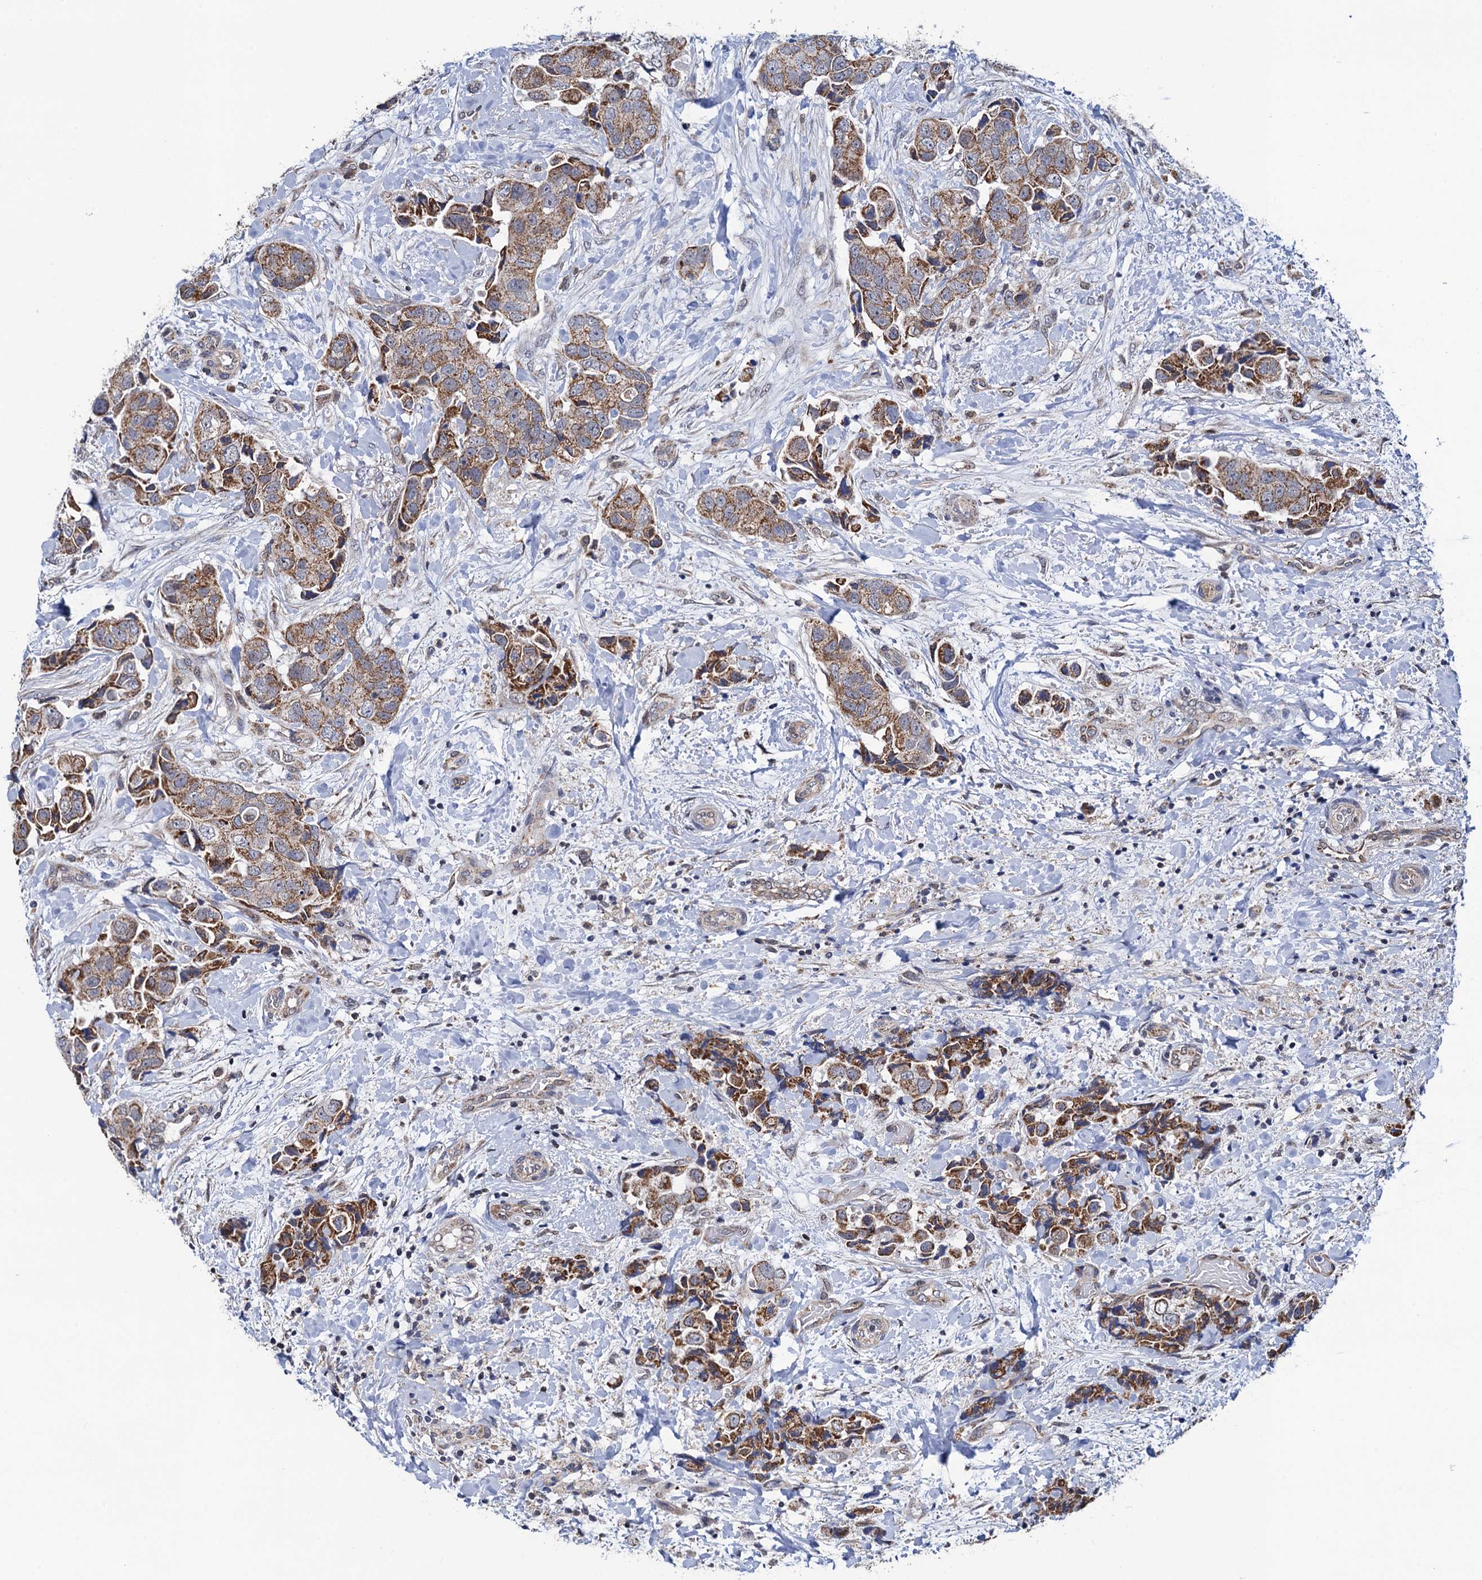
{"staining": {"intensity": "moderate", "quantity": ">75%", "location": "cytoplasmic/membranous"}, "tissue": "breast cancer", "cell_type": "Tumor cells", "image_type": "cancer", "snomed": [{"axis": "morphology", "description": "Normal tissue, NOS"}, {"axis": "morphology", "description": "Duct carcinoma"}, {"axis": "topography", "description": "Breast"}], "caption": "Immunohistochemistry (IHC) of breast cancer (infiltrating ductal carcinoma) shows medium levels of moderate cytoplasmic/membranous staining in approximately >75% of tumor cells.", "gene": "PTCD3", "patient": {"sex": "female", "age": 62}}